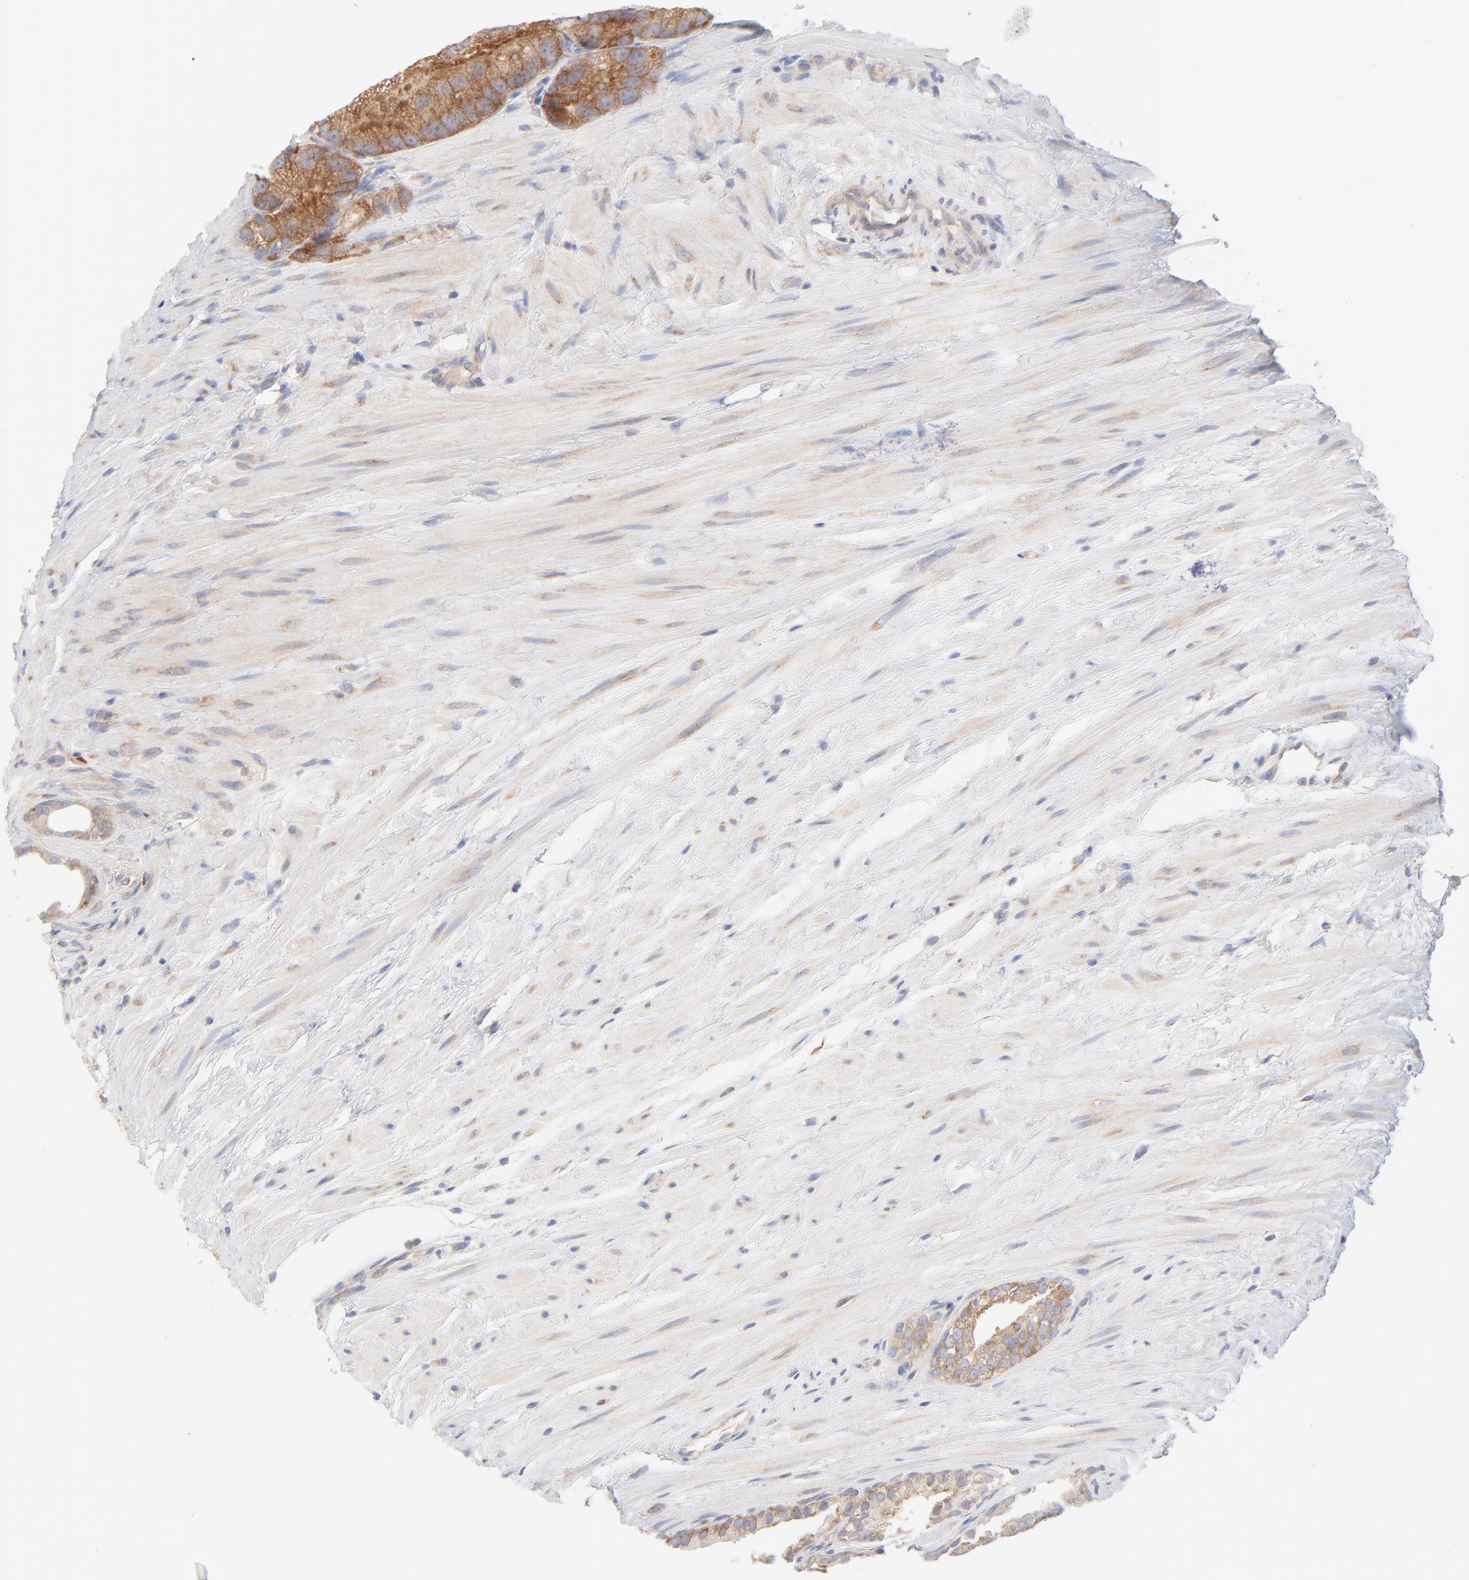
{"staining": {"intensity": "moderate", "quantity": ">75%", "location": "cytoplasmic/membranous"}, "tissue": "prostate cancer", "cell_type": "Tumor cells", "image_type": "cancer", "snomed": [{"axis": "morphology", "description": "Adenocarcinoma, Low grade"}, {"axis": "topography", "description": "Prostate"}], "caption": "This photomicrograph demonstrates IHC staining of prostate cancer, with medium moderate cytoplasmic/membranous expression in approximately >75% of tumor cells.", "gene": "RPS21", "patient": {"sex": "male", "age": 69}}